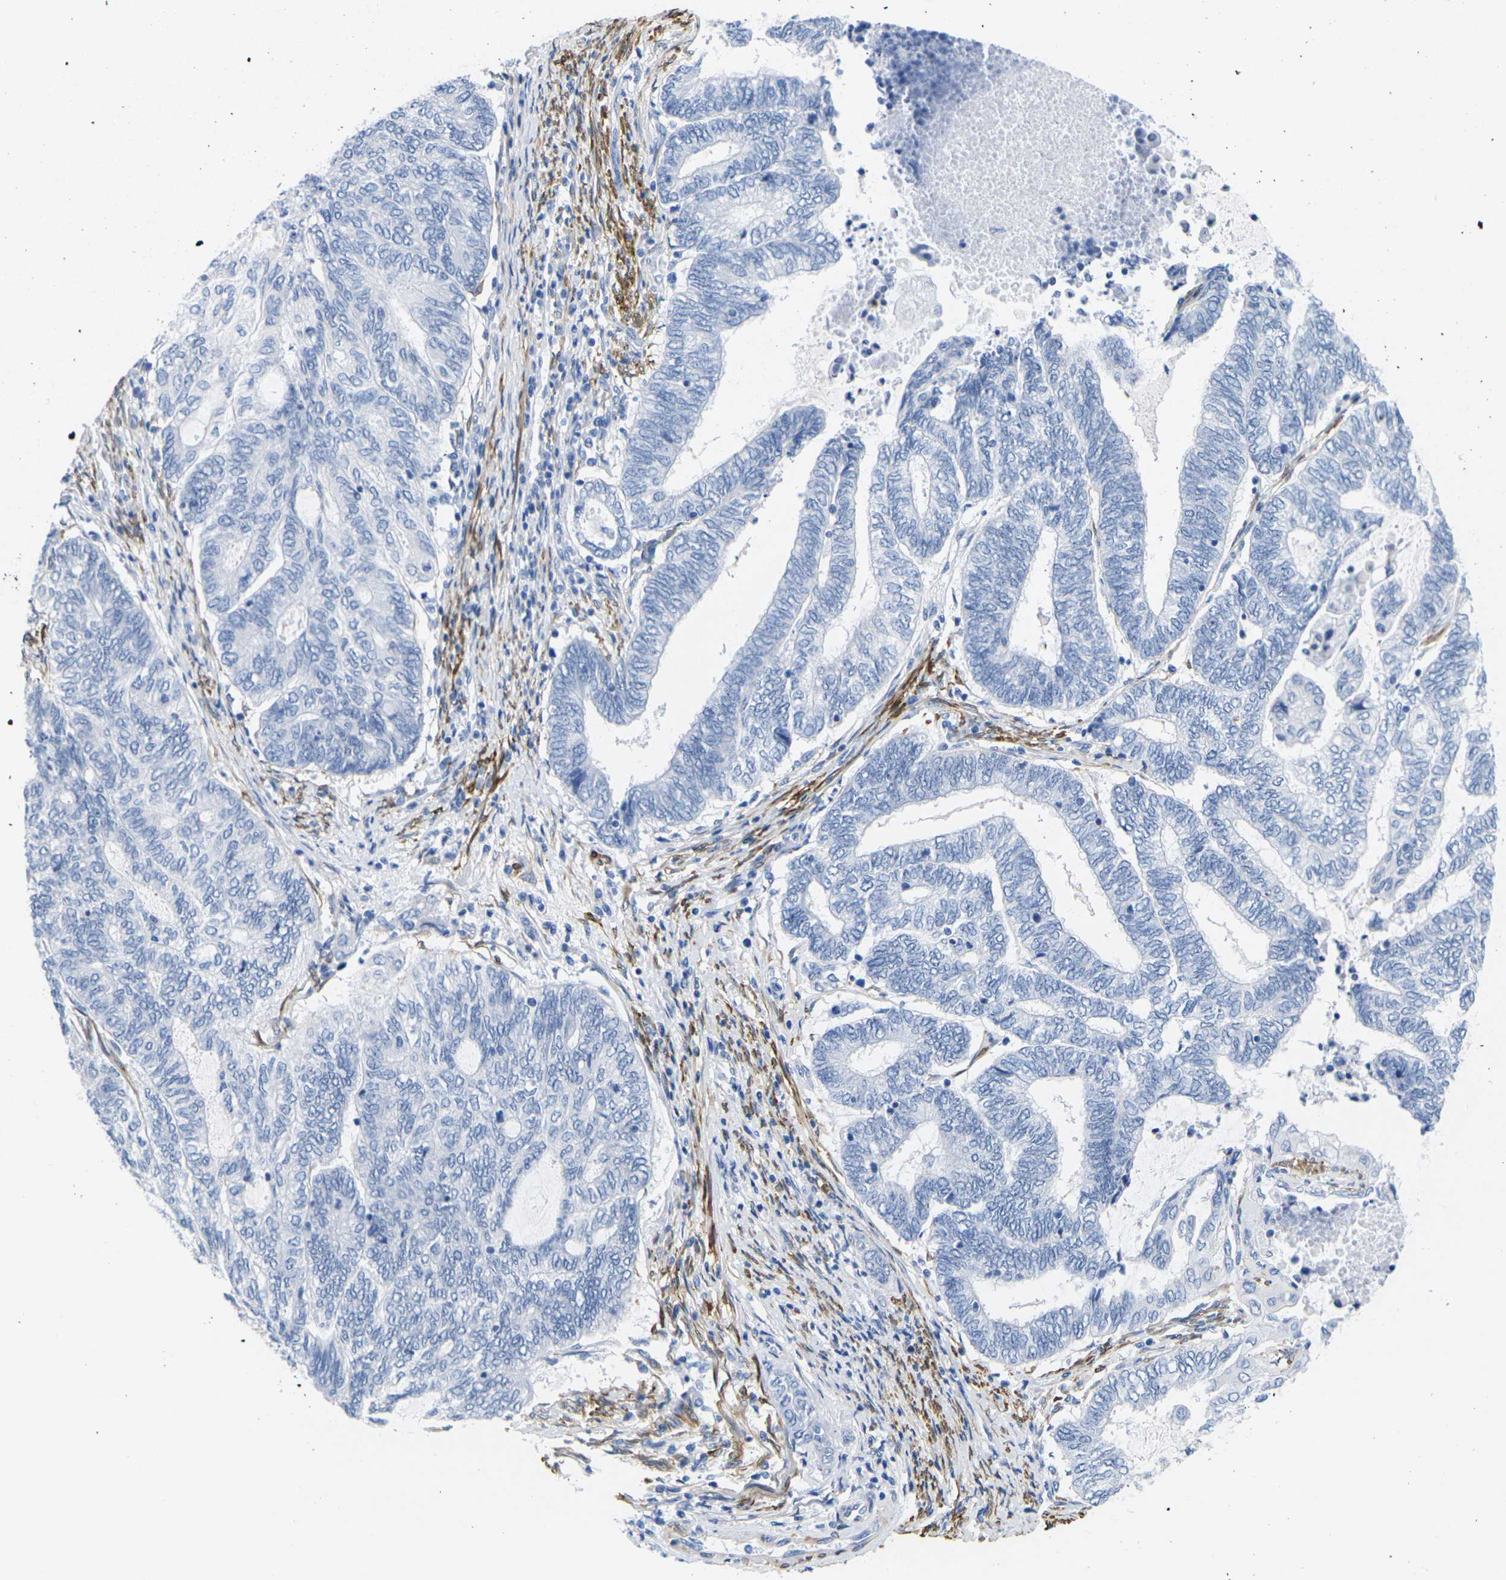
{"staining": {"intensity": "negative", "quantity": "none", "location": "none"}, "tissue": "endometrial cancer", "cell_type": "Tumor cells", "image_type": "cancer", "snomed": [{"axis": "morphology", "description": "Adenocarcinoma, NOS"}, {"axis": "topography", "description": "Uterus"}, {"axis": "topography", "description": "Endometrium"}], "caption": "Immunohistochemistry (IHC) of human adenocarcinoma (endometrial) displays no staining in tumor cells. The staining is performed using DAB brown chromogen with nuclei counter-stained in using hematoxylin.", "gene": "CNN1", "patient": {"sex": "female", "age": 70}}